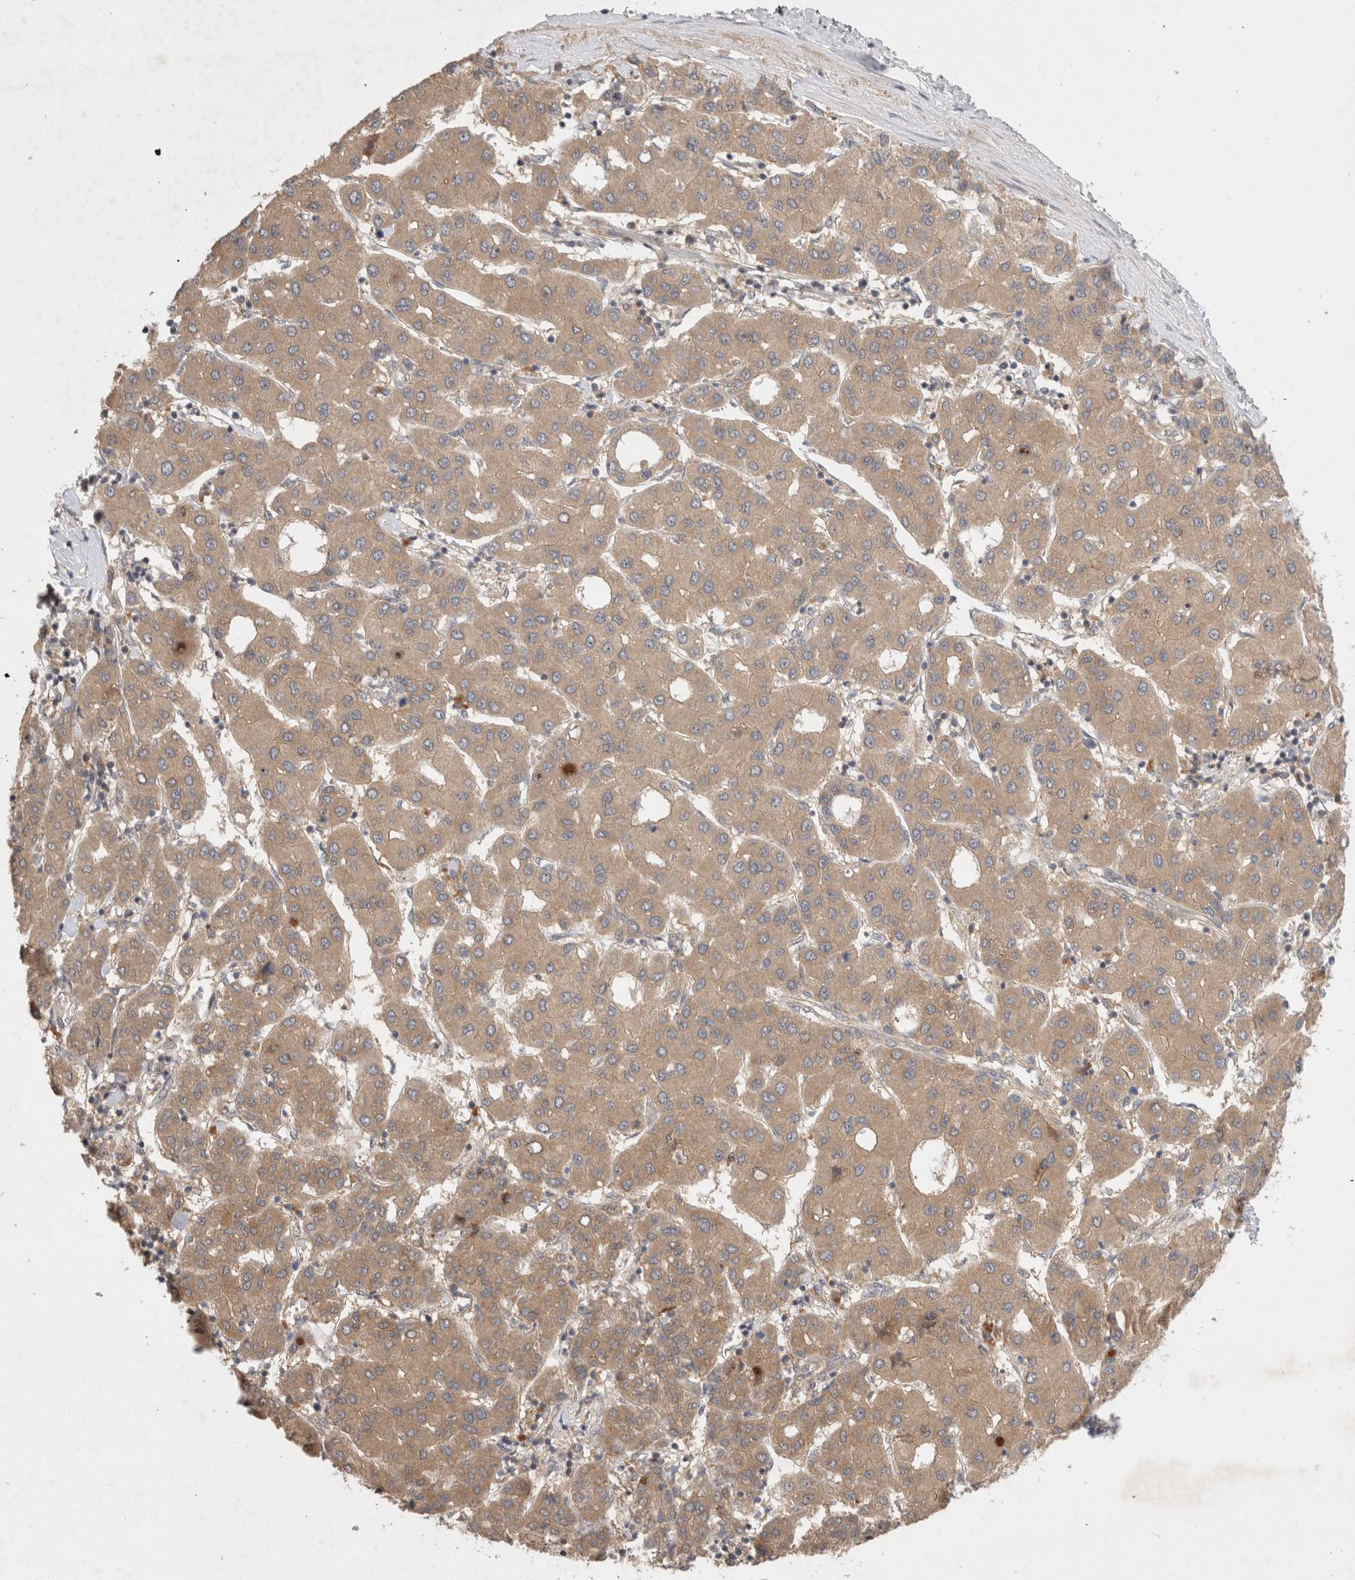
{"staining": {"intensity": "moderate", "quantity": ">75%", "location": "cytoplasmic/membranous"}, "tissue": "liver cancer", "cell_type": "Tumor cells", "image_type": "cancer", "snomed": [{"axis": "morphology", "description": "Carcinoma, Hepatocellular, NOS"}, {"axis": "topography", "description": "Liver"}], "caption": "A photomicrograph of human liver hepatocellular carcinoma stained for a protein displays moderate cytoplasmic/membranous brown staining in tumor cells. The protein is shown in brown color, while the nuclei are stained blue.", "gene": "SLC29A1", "patient": {"sex": "male", "age": 65}}